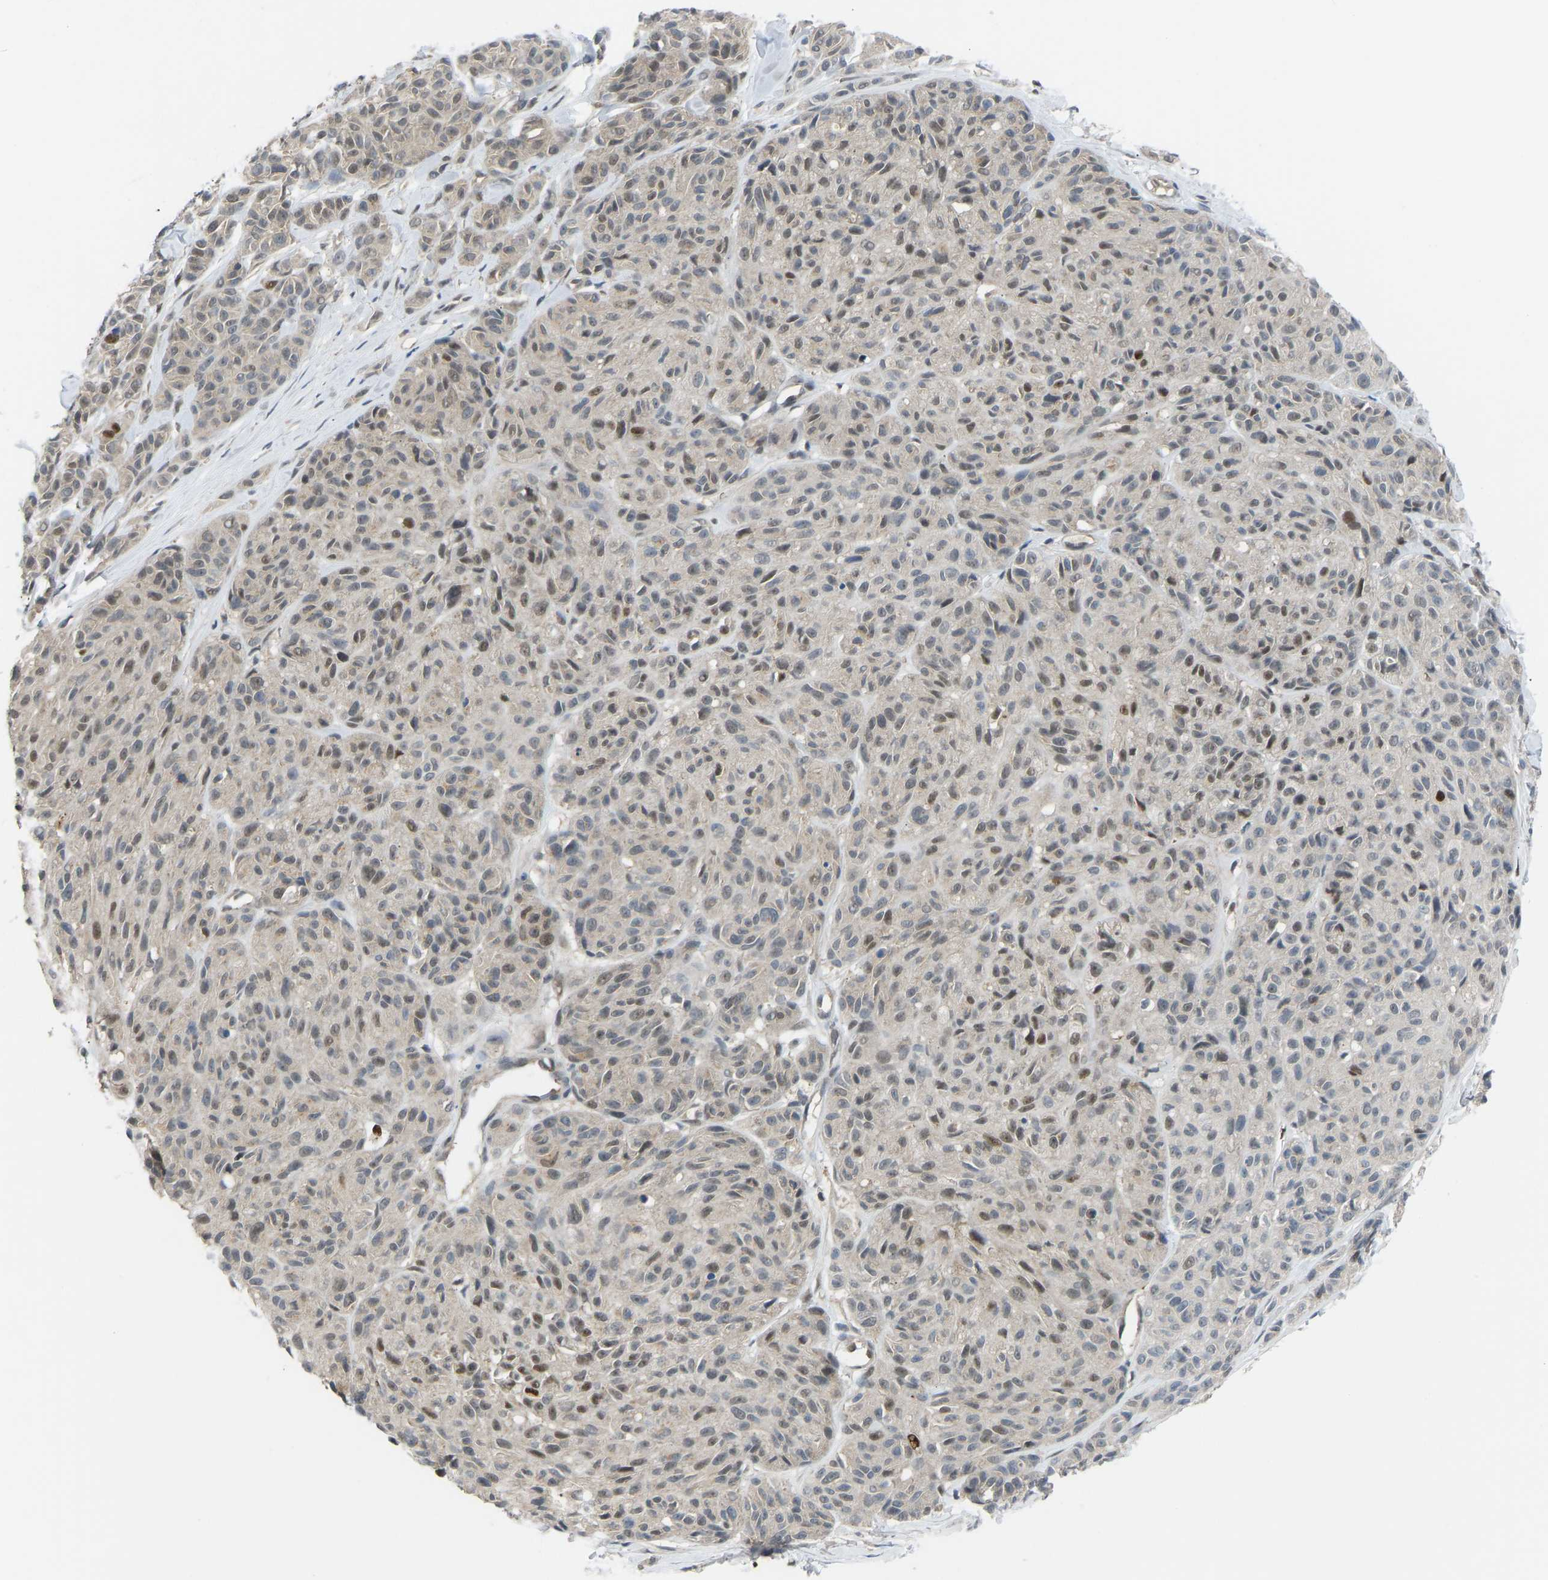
{"staining": {"intensity": "moderate", "quantity": "<25%", "location": "nuclear"}, "tissue": "melanoma", "cell_type": "Tumor cells", "image_type": "cancer", "snomed": [{"axis": "morphology", "description": "Malignant melanoma, NOS"}, {"axis": "topography", "description": "Skin"}], "caption": "This photomicrograph exhibits malignant melanoma stained with IHC to label a protein in brown. The nuclear of tumor cells show moderate positivity for the protein. Nuclei are counter-stained blue.", "gene": "ZNF251", "patient": {"sex": "male", "age": 62}}